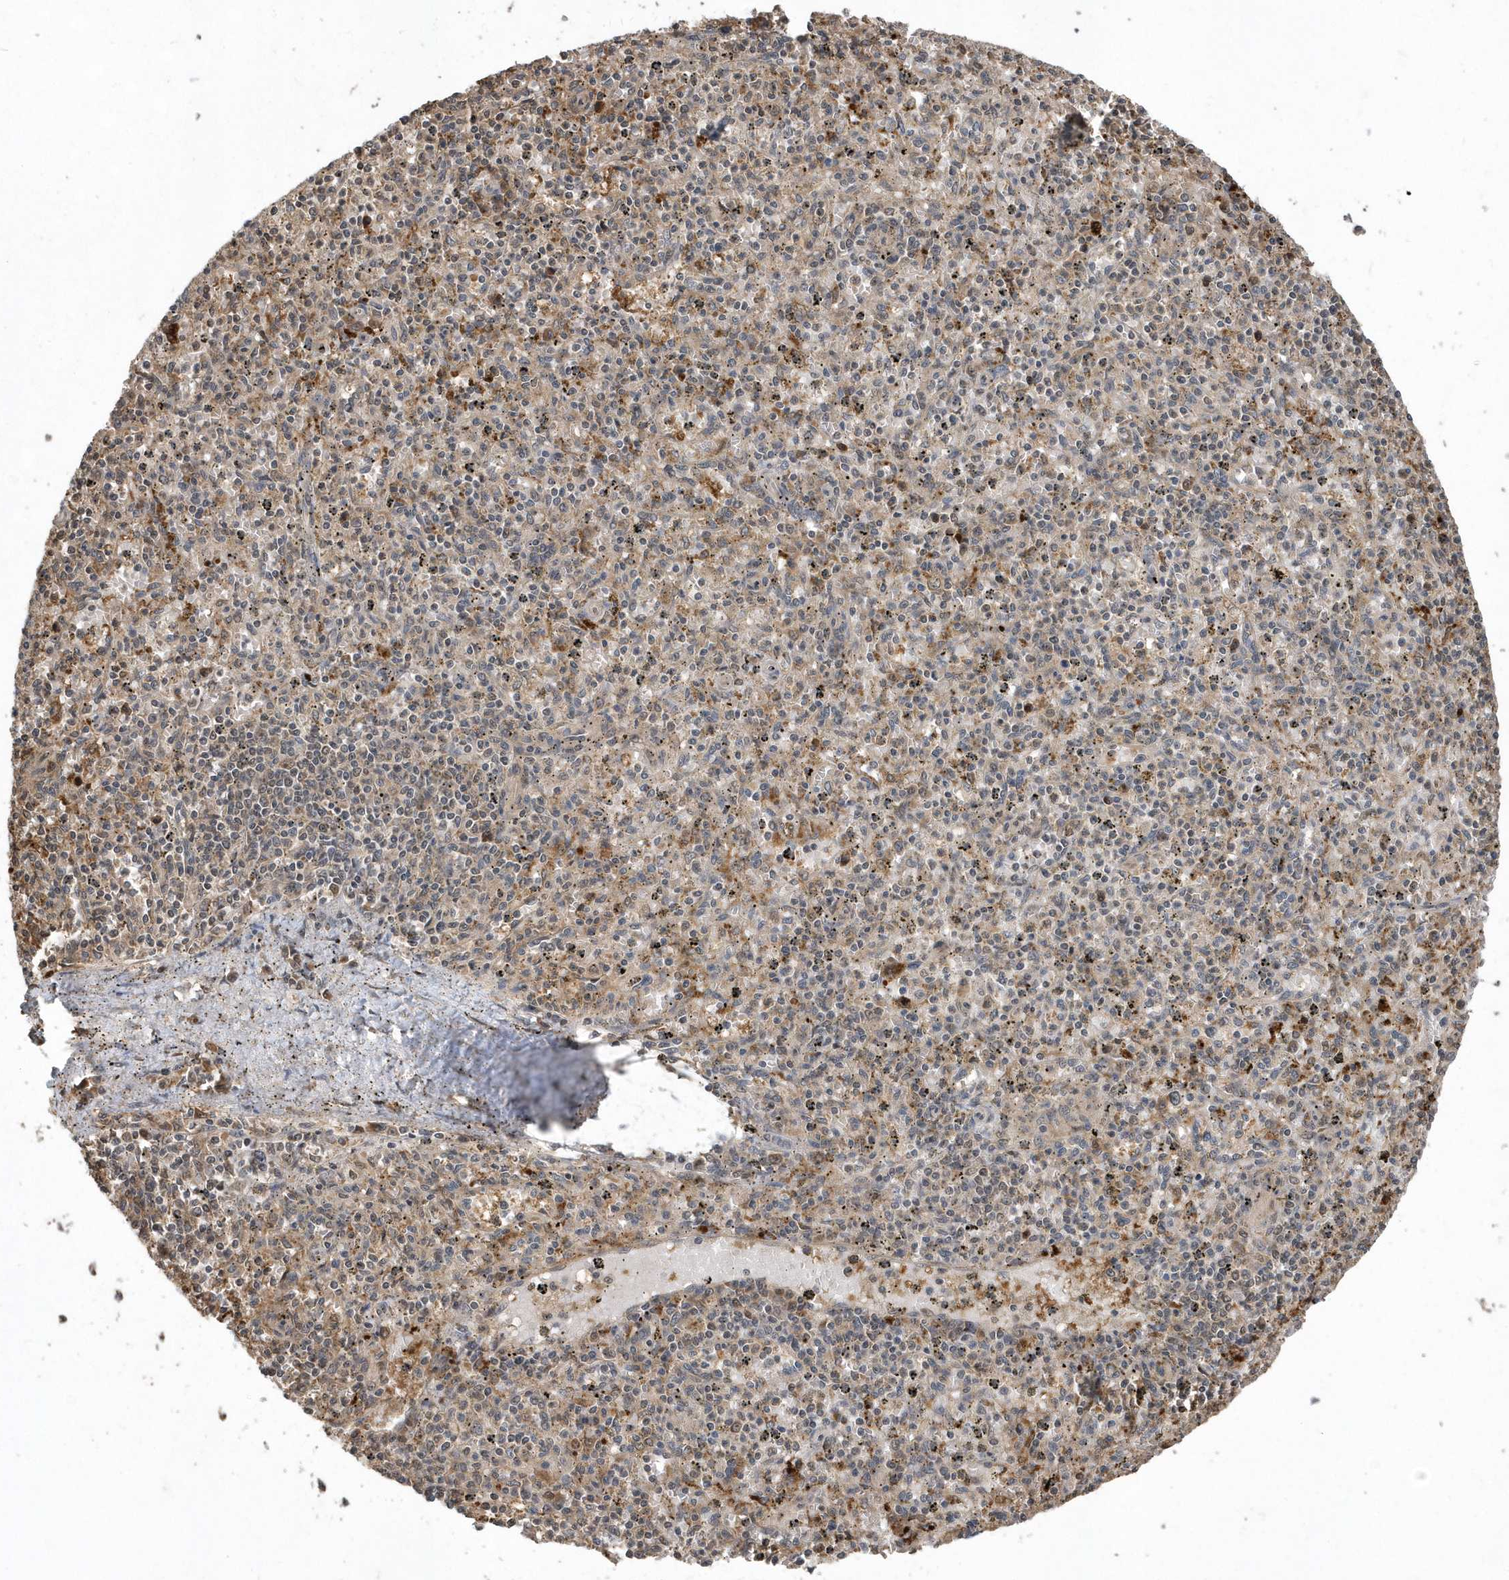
{"staining": {"intensity": "weak", "quantity": "<25%", "location": "cytoplasmic/membranous"}, "tissue": "spleen", "cell_type": "Cells in red pulp", "image_type": "normal", "snomed": [{"axis": "morphology", "description": "Normal tissue, NOS"}, {"axis": "topography", "description": "Spleen"}], "caption": "High power microscopy photomicrograph of an IHC micrograph of normal spleen, revealing no significant positivity in cells in red pulp. (DAB (3,3'-diaminobenzidine) immunohistochemistry (IHC) with hematoxylin counter stain).", "gene": "WASHC5", "patient": {"sex": "male", "age": 72}}